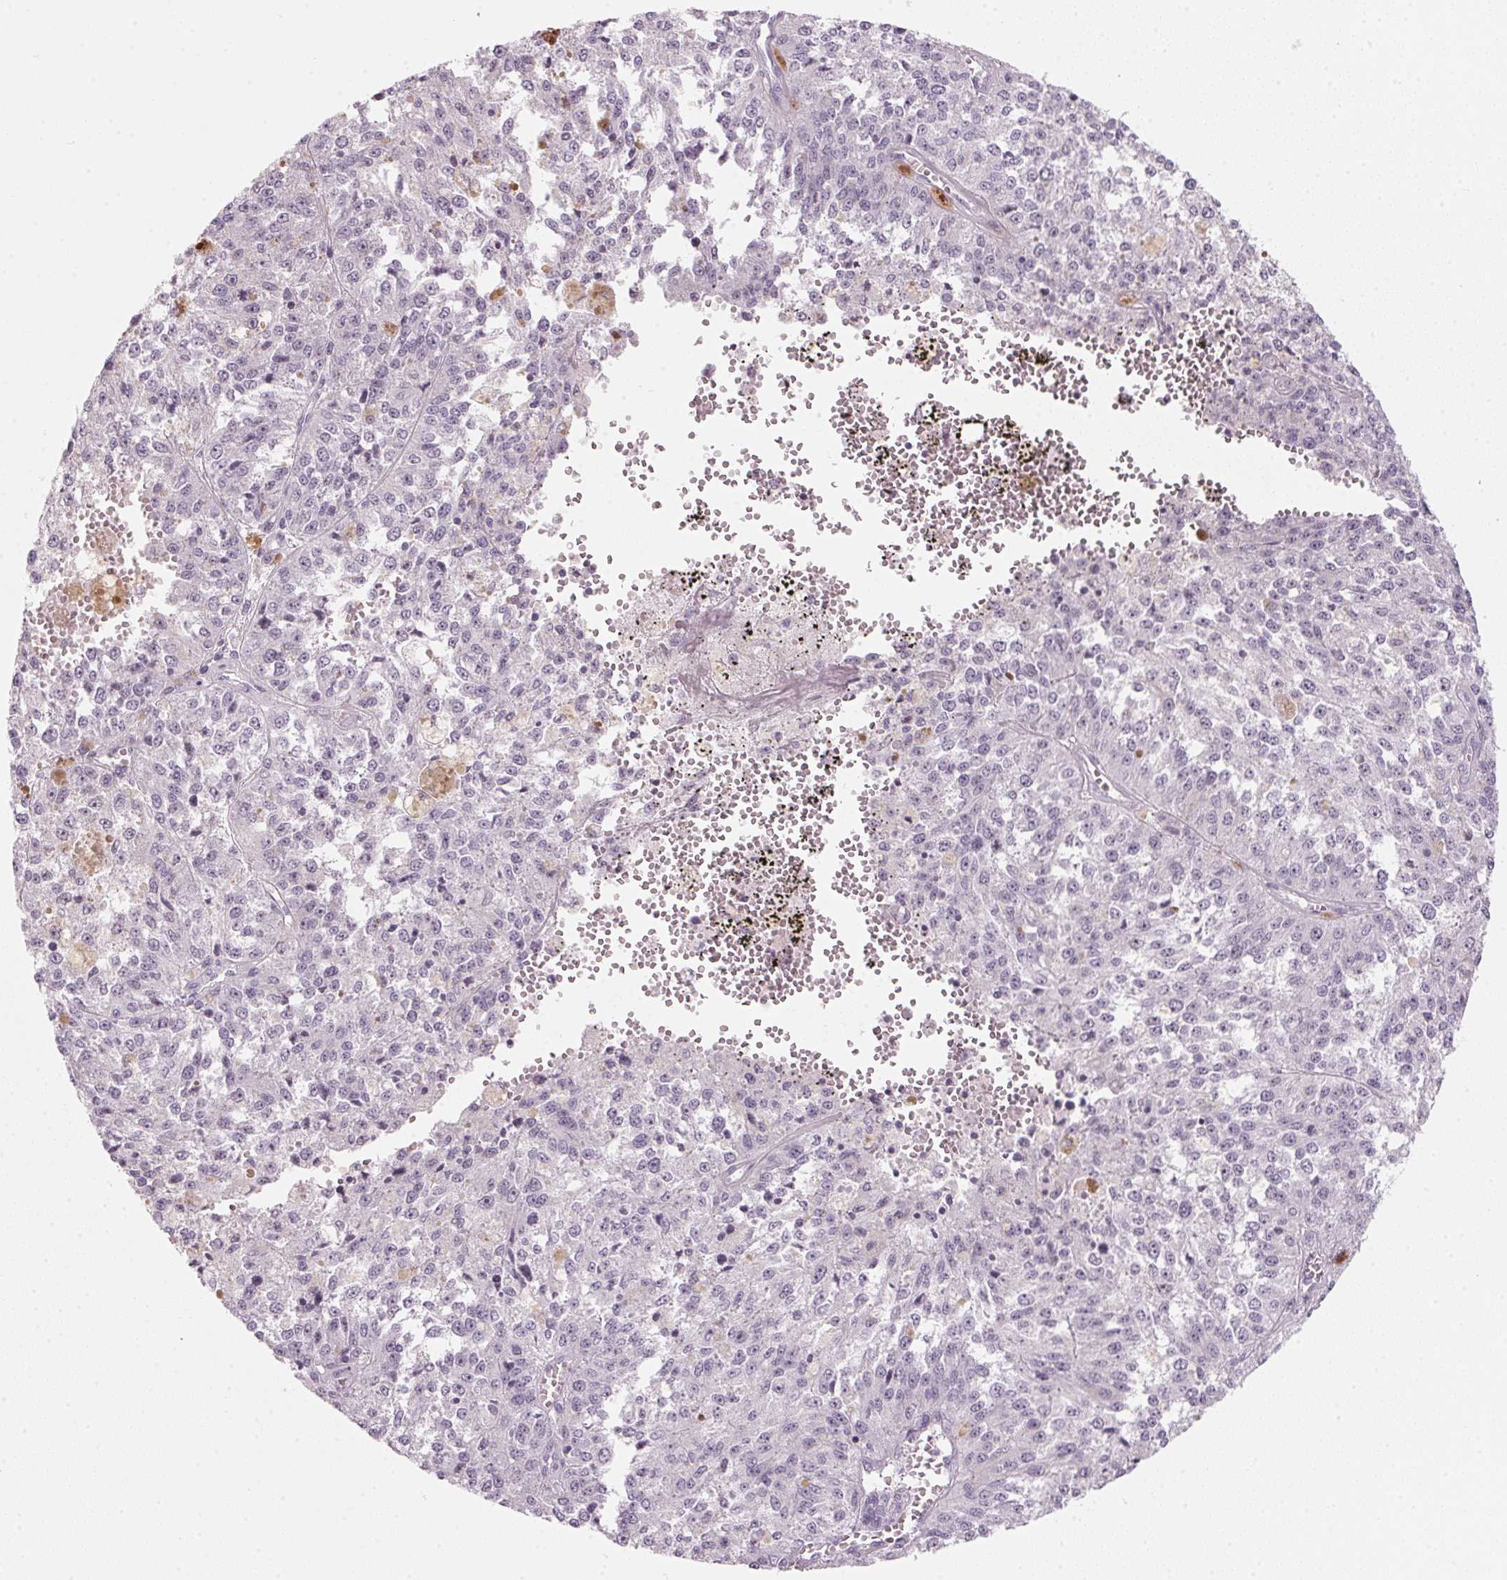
{"staining": {"intensity": "negative", "quantity": "none", "location": "none"}, "tissue": "melanoma", "cell_type": "Tumor cells", "image_type": "cancer", "snomed": [{"axis": "morphology", "description": "Malignant melanoma, Metastatic site"}, {"axis": "topography", "description": "Lymph node"}], "caption": "IHC photomicrograph of human malignant melanoma (metastatic site) stained for a protein (brown), which demonstrates no expression in tumor cells.", "gene": "DNTTIP2", "patient": {"sex": "female", "age": 64}}